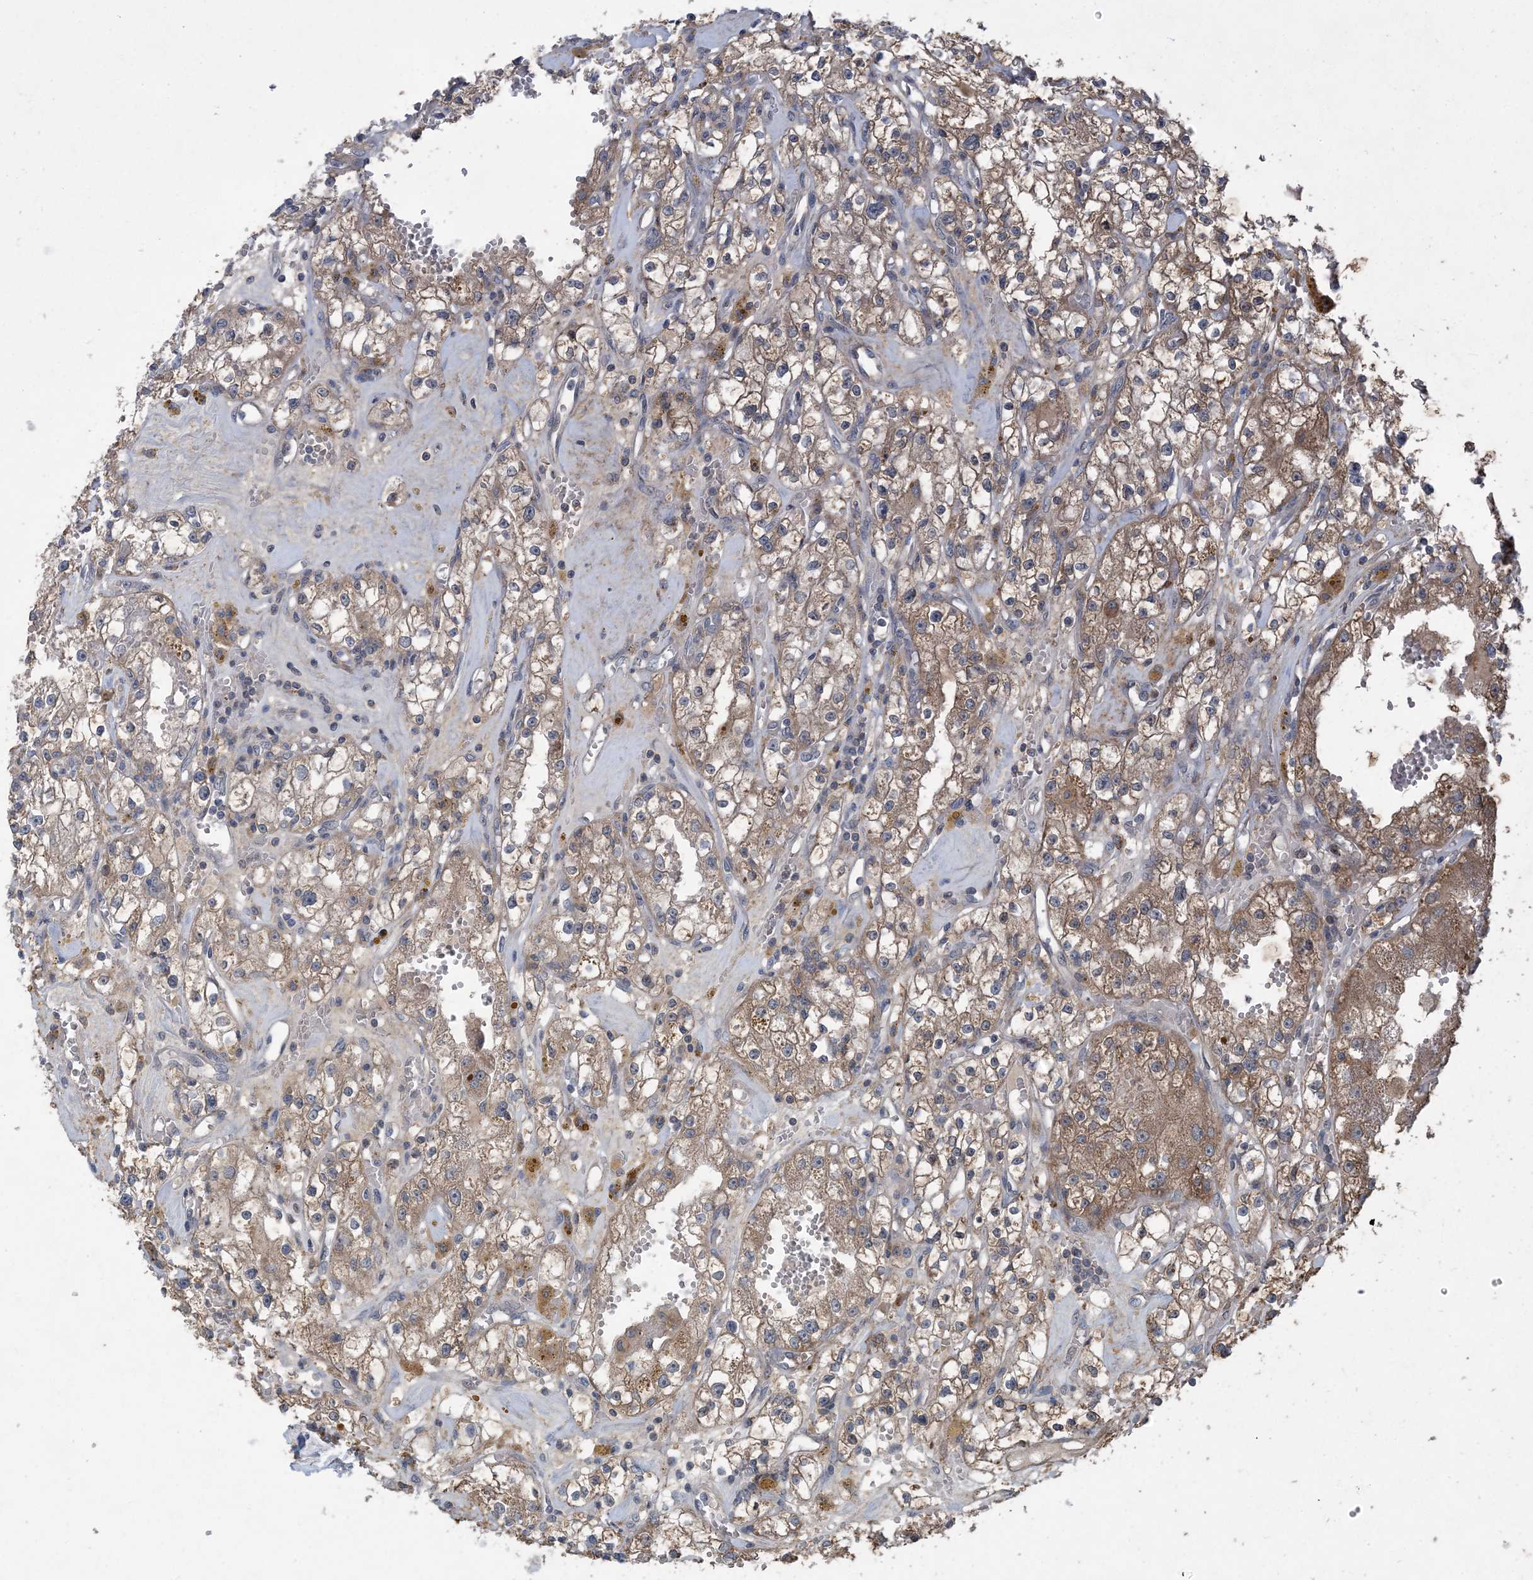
{"staining": {"intensity": "weak", "quantity": ">75%", "location": "cytoplasmic/membranous"}, "tissue": "renal cancer", "cell_type": "Tumor cells", "image_type": "cancer", "snomed": [{"axis": "morphology", "description": "Adenocarcinoma, NOS"}, {"axis": "topography", "description": "Kidney"}], "caption": "High-magnification brightfield microscopy of adenocarcinoma (renal) stained with DAB (brown) and counterstained with hematoxylin (blue). tumor cells exhibit weak cytoplasmic/membranous expression is present in approximately>75% of cells.", "gene": "MYO9B", "patient": {"sex": "male", "age": 56}}